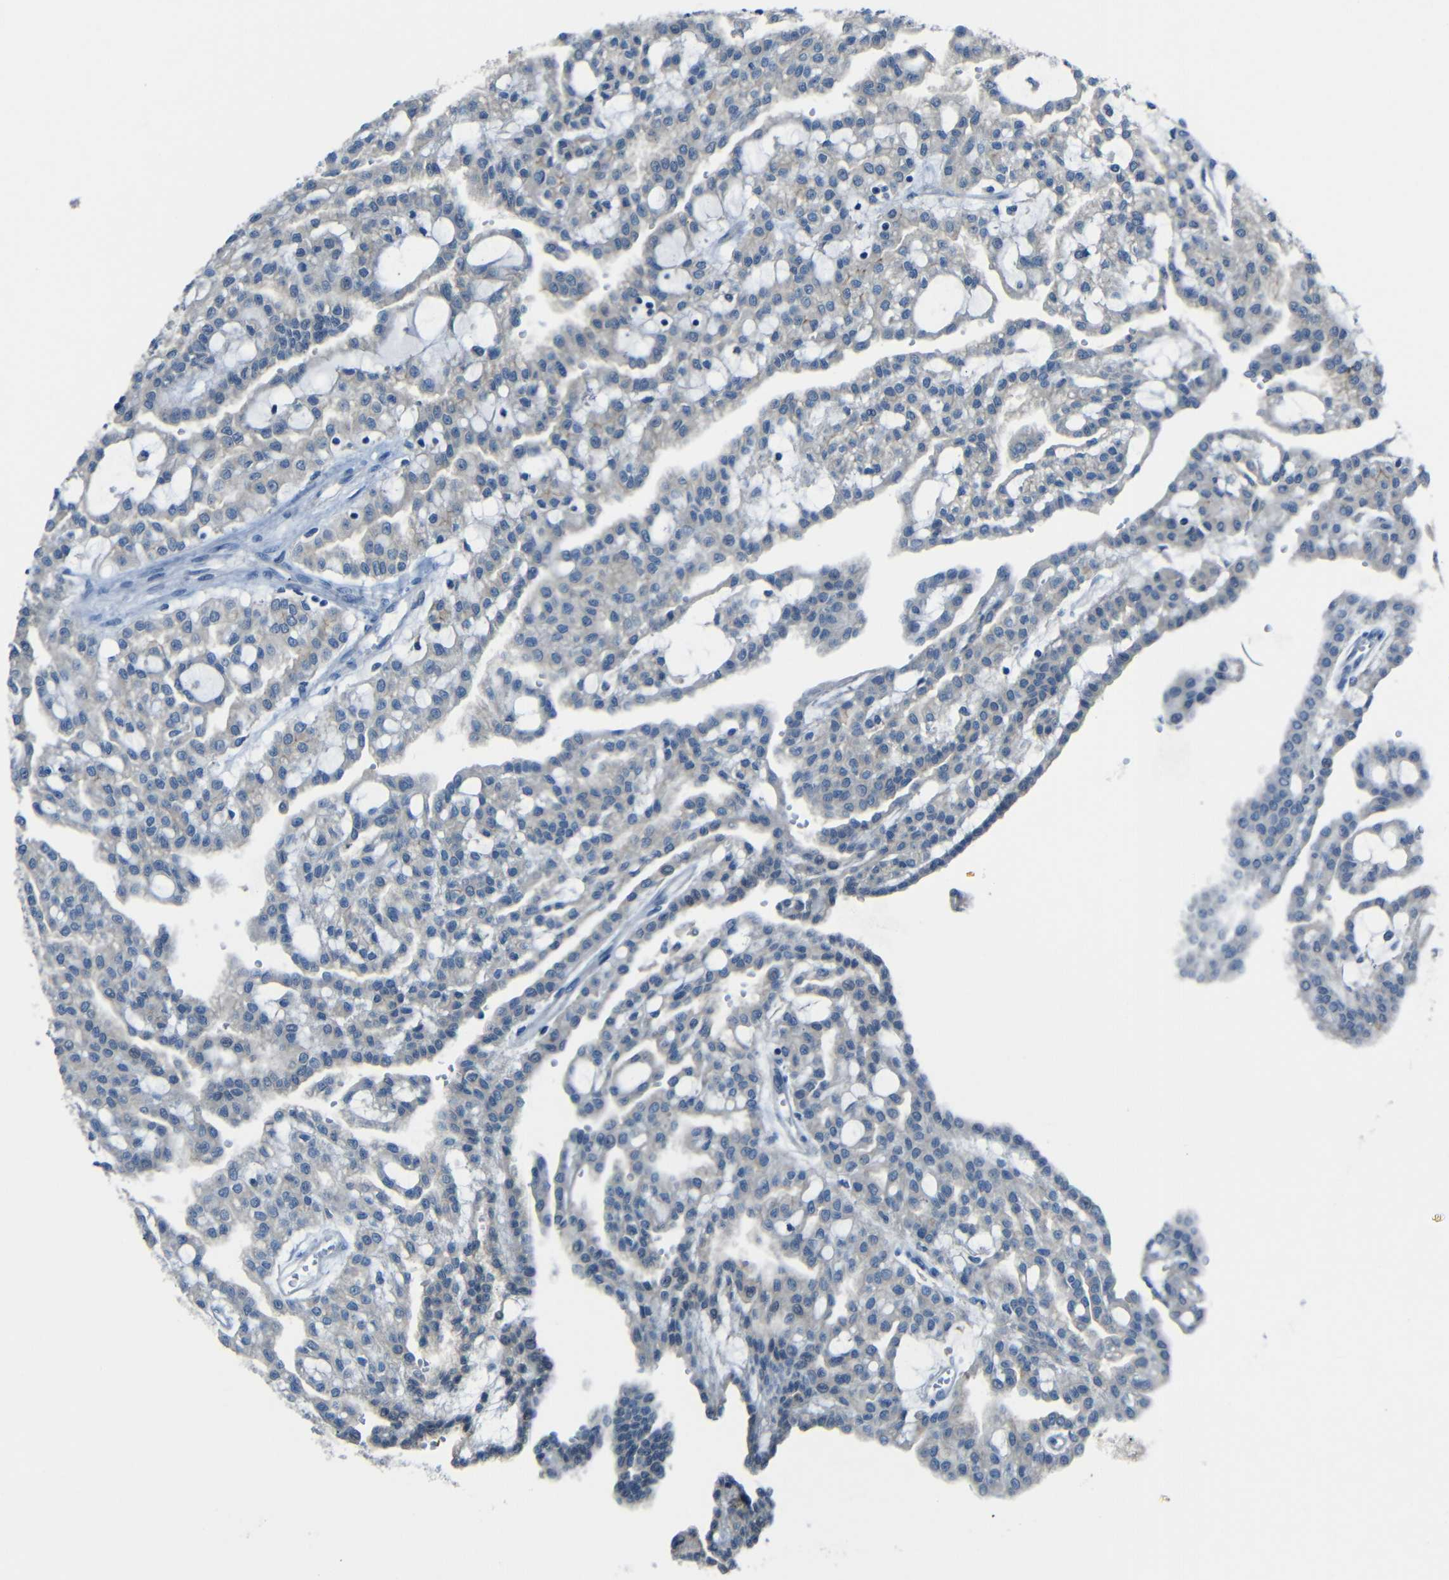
{"staining": {"intensity": "negative", "quantity": "none", "location": "none"}, "tissue": "renal cancer", "cell_type": "Tumor cells", "image_type": "cancer", "snomed": [{"axis": "morphology", "description": "Adenocarcinoma, NOS"}, {"axis": "topography", "description": "Kidney"}], "caption": "This histopathology image is of adenocarcinoma (renal) stained with immunohistochemistry to label a protein in brown with the nuclei are counter-stained blue. There is no expression in tumor cells.", "gene": "CYP26B1", "patient": {"sex": "male", "age": 63}}